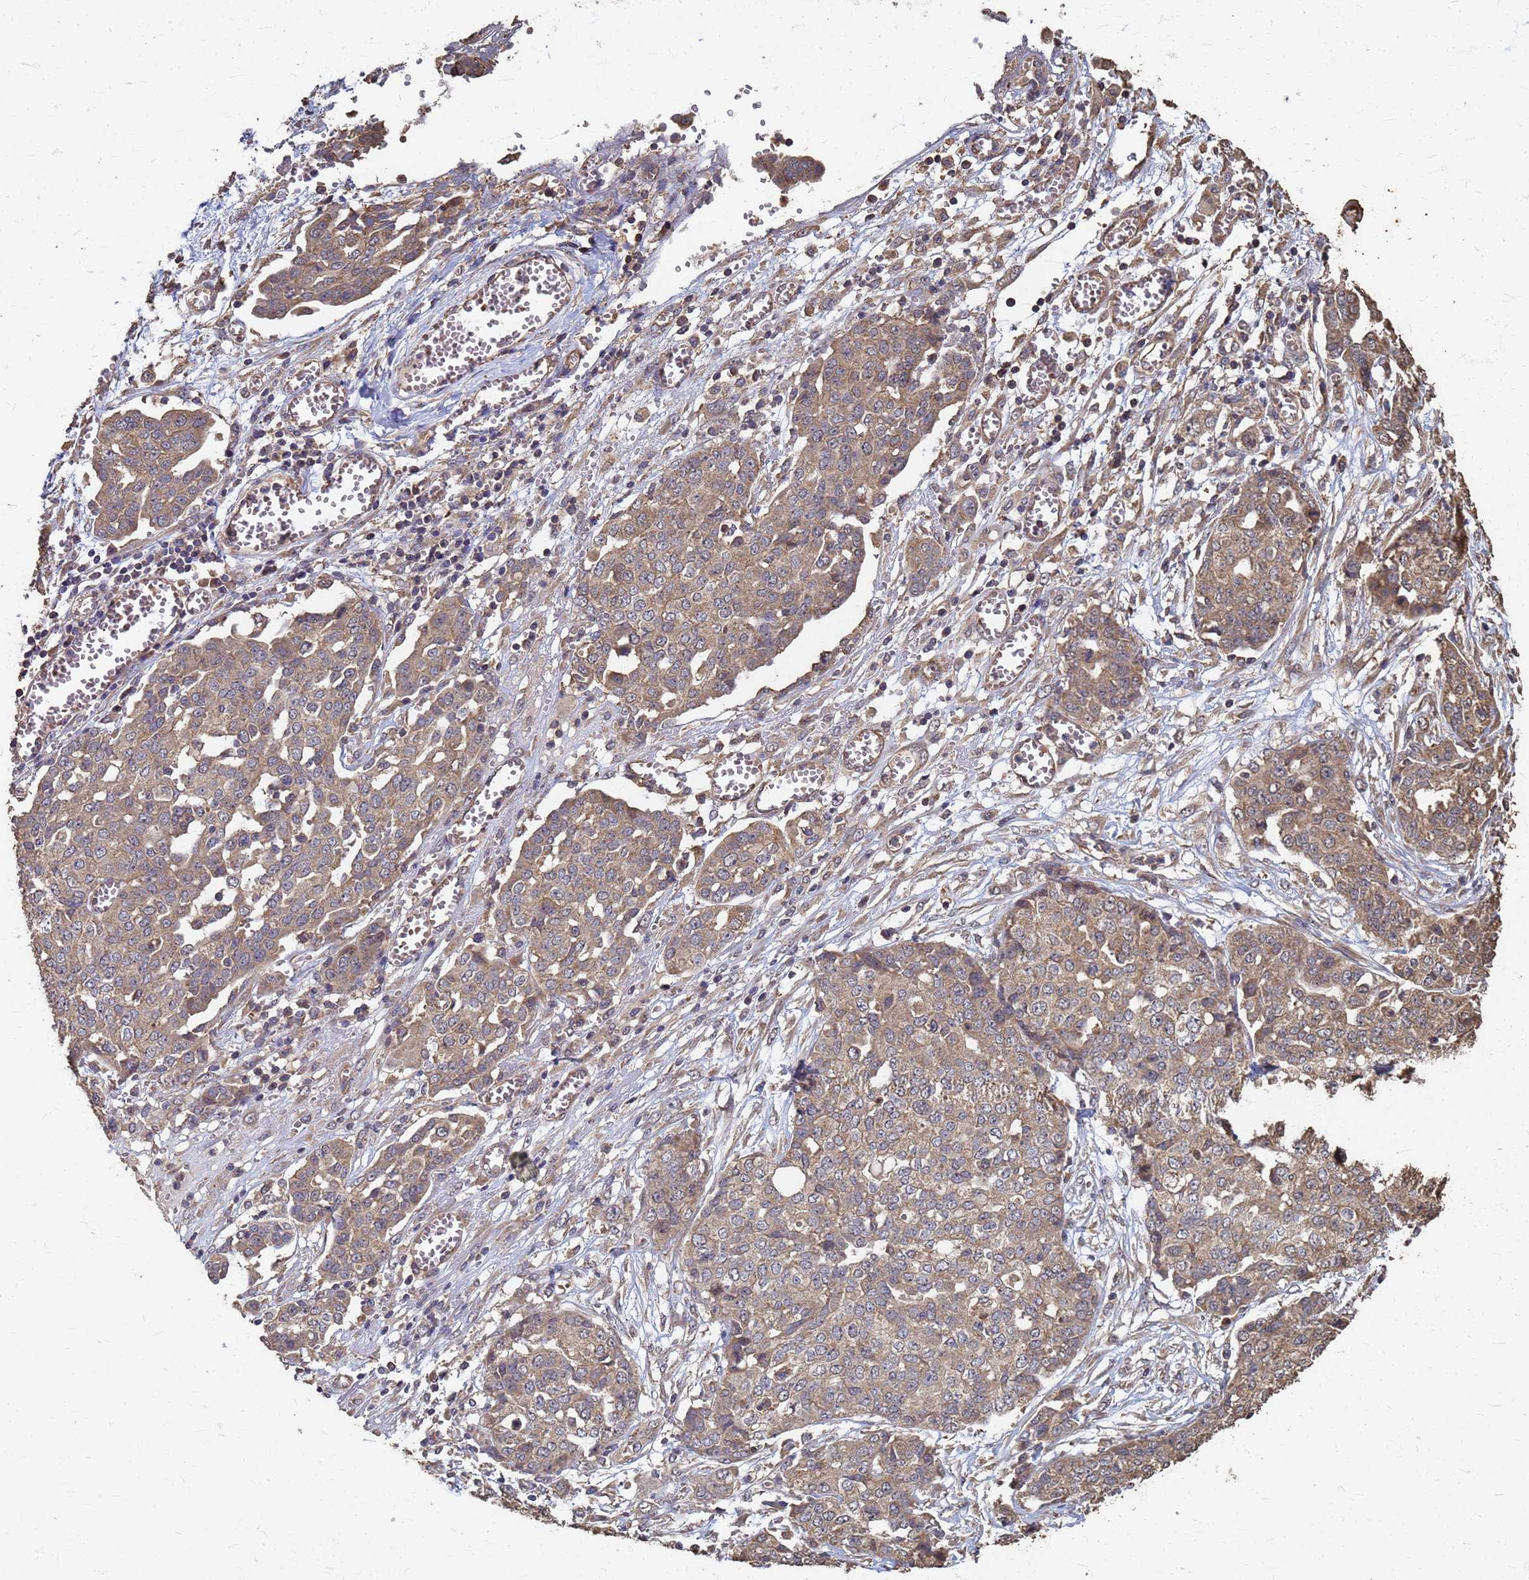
{"staining": {"intensity": "moderate", "quantity": ">75%", "location": "cytoplasmic/membranous"}, "tissue": "ovarian cancer", "cell_type": "Tumor cells", "image_type": "cancer", "snomed": [{"axis": "morphology", "description": "Cystadenocarcinoma, serous, NOS"}, {"axis": "topography", "description": "Soft tissue"}, {"axis": "topography", "description": "Ovary"}], "caption": "Moderate cytoplasmic/membranous protein staining is appreciated in about >75% of tumor cells in ovarian serous cystadenocarcinoma. (DAB = brown stain, brightfield microscopy at high magnification).", "gene": "DPH5", "patient": {"sex": "female", "age": 57}}